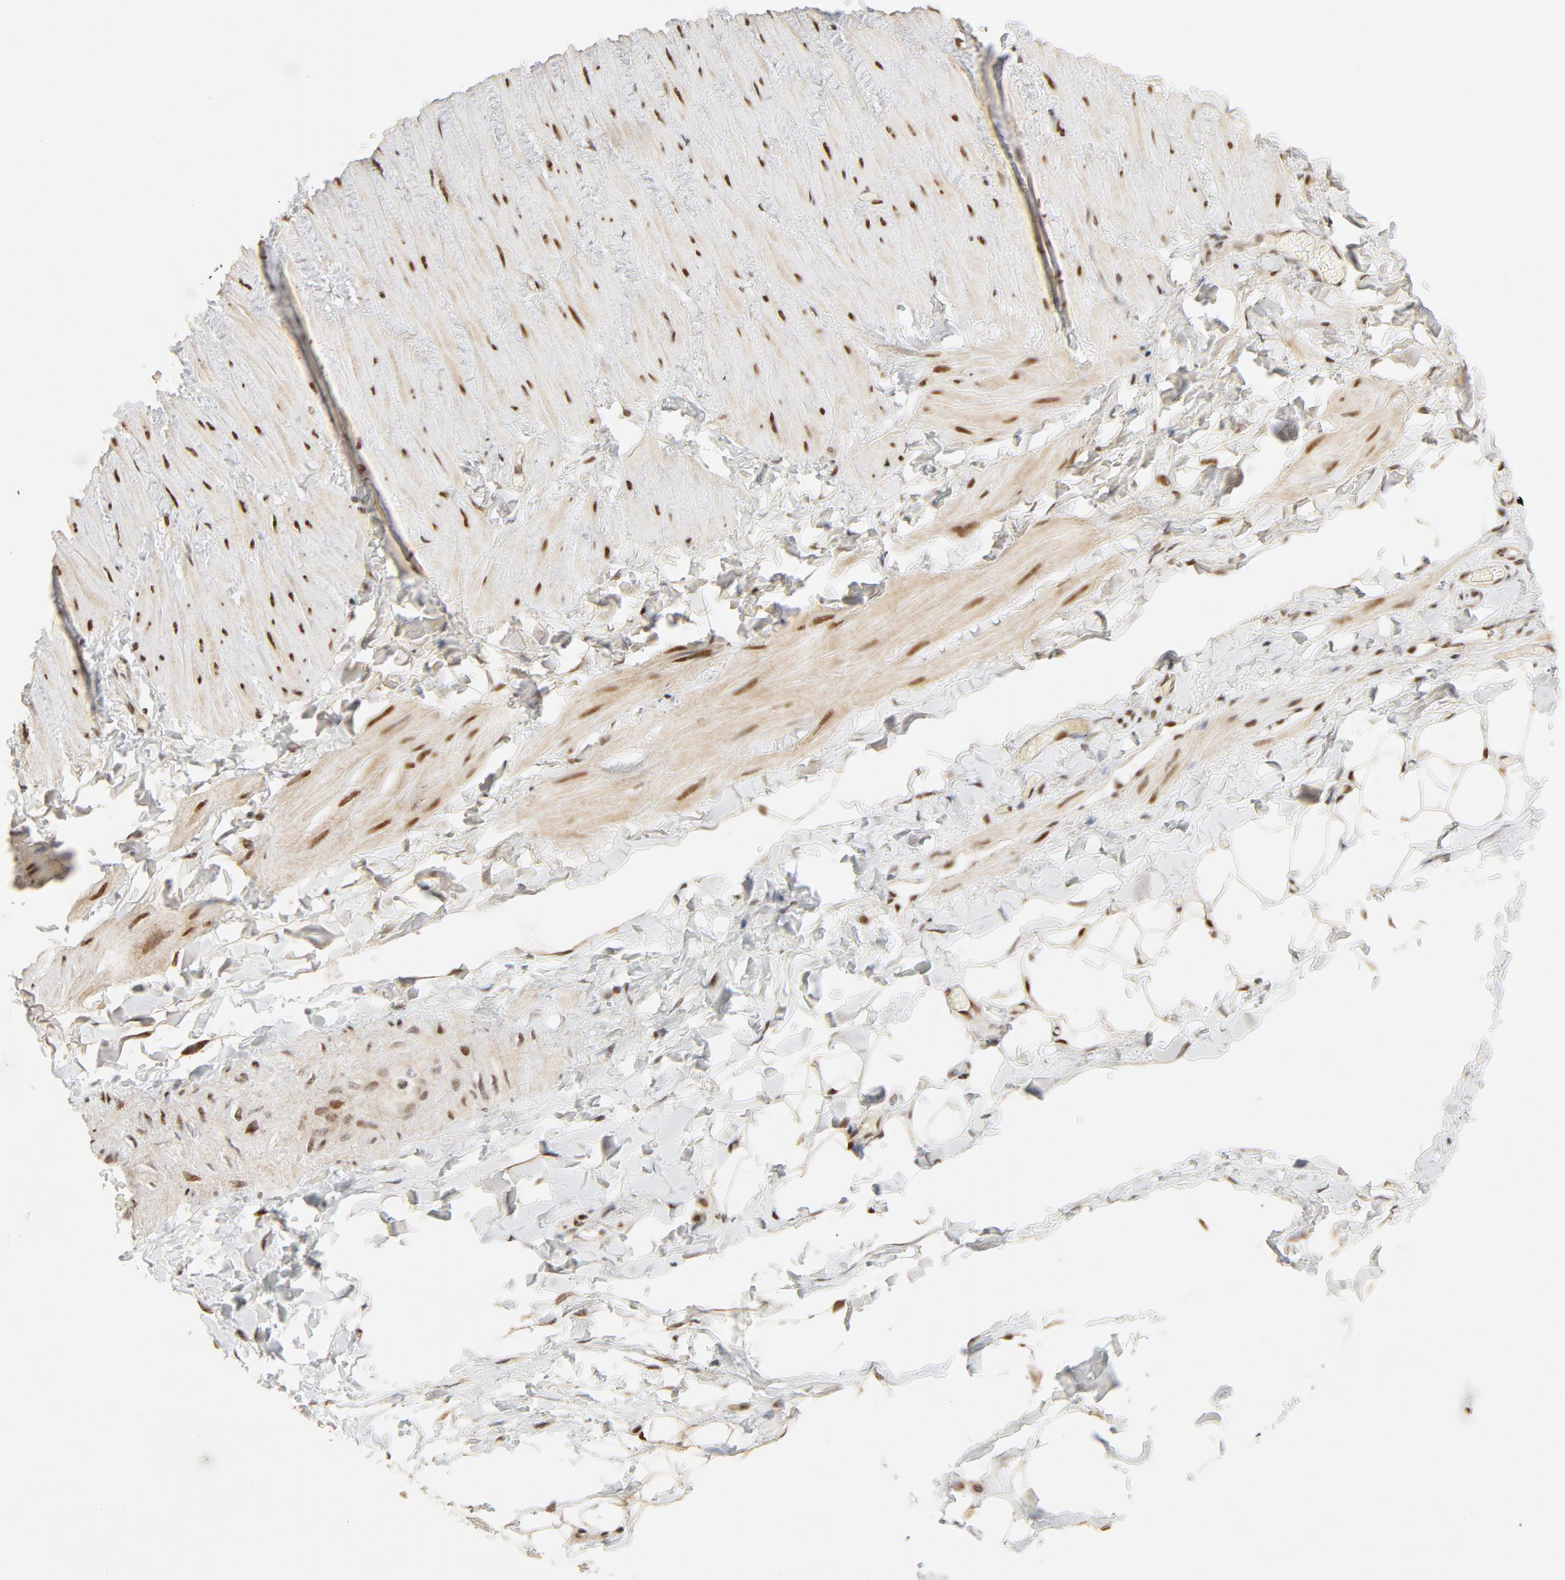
{"staining": {"intensity": "moderate", "quantity": ">75%", "location": "nuclear"}, "tissue": "adipose tissue", "cell_type": "Adipocytes", "image_type": "normal", "snomed": [{"axis": "morphology", "description": "Normal tissue, NOS"}, {"axis": "topography", "description": "Soft tissue"}], "caption": "Brown immunohistochemical staining in benign human adipose tissue shows moderate nuclear staining in approximately >75% of adipocytes. The staining was performed using DAB (3,3'-diaminobenzidine), with brown indicating positive protein expression. Nuclei are stained blue with hematoxylin.", "gene": "GTF2I", "patient": {"sex": "male", "age": 26}}